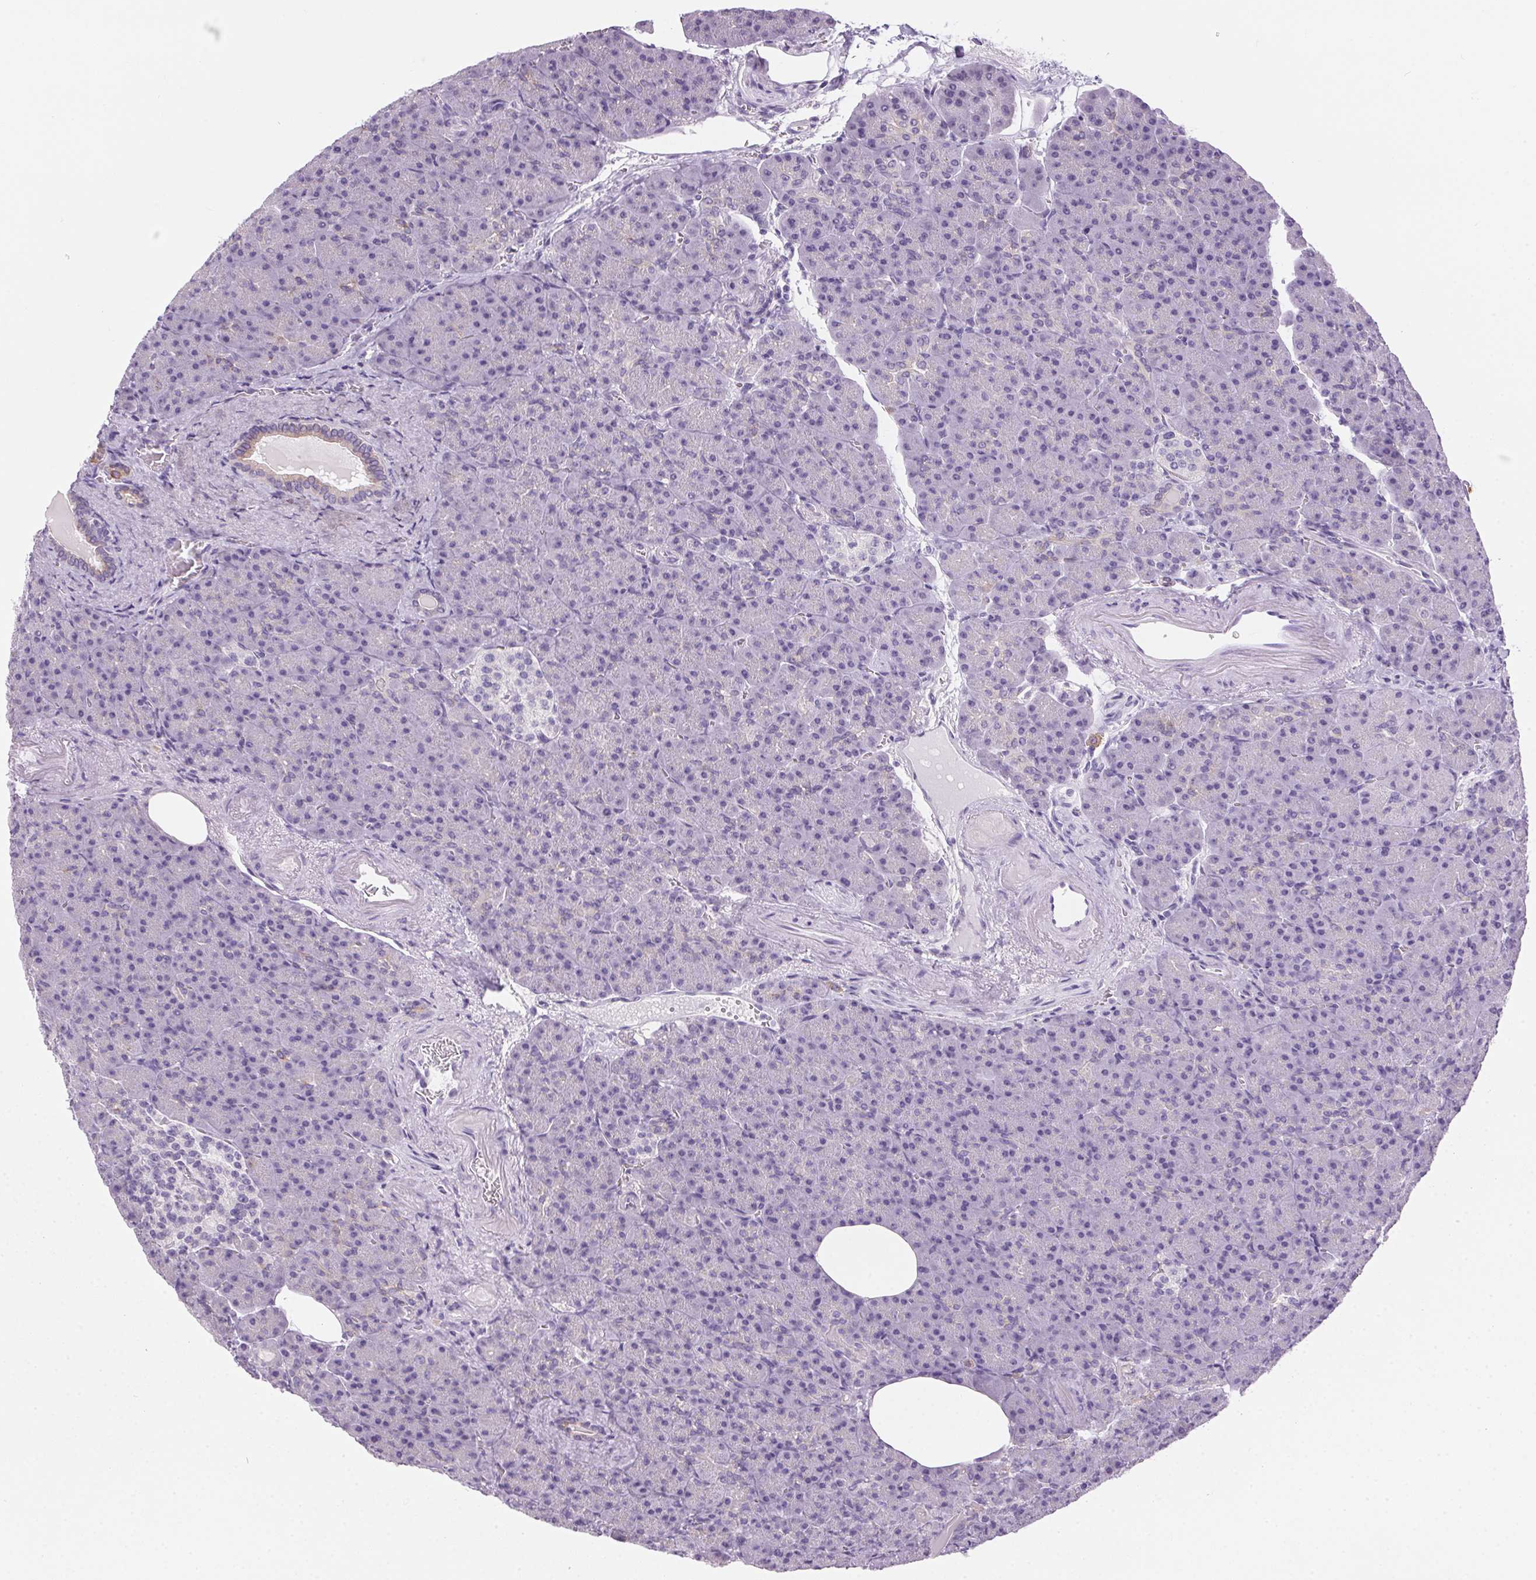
{"staining": {"intensity": "moderate", "quantity": "<25%", "location": "cytoplasmic/membranous"}, "tissue": "pancreas", "cell_type": "Exocrine glandular cells", "image_type": "normal", "snomed": [{"axis": "morphology", "description": "Normal tissue, NOS"}, {"axis": "topography", "description": "Pancreas"}], "caption": "Exocrine glandular cells exhibit low levels of moderate cytoplasmic/membranous positivity in about <25% of cells in unremarkable pancreas. The staining is performed using DAB brown chromogen to label protein expression. The nuclei are counter-stained blue using hematoxylin.", "gene": "POPDC2", "patient": {"sex": "female", "age": 74}}